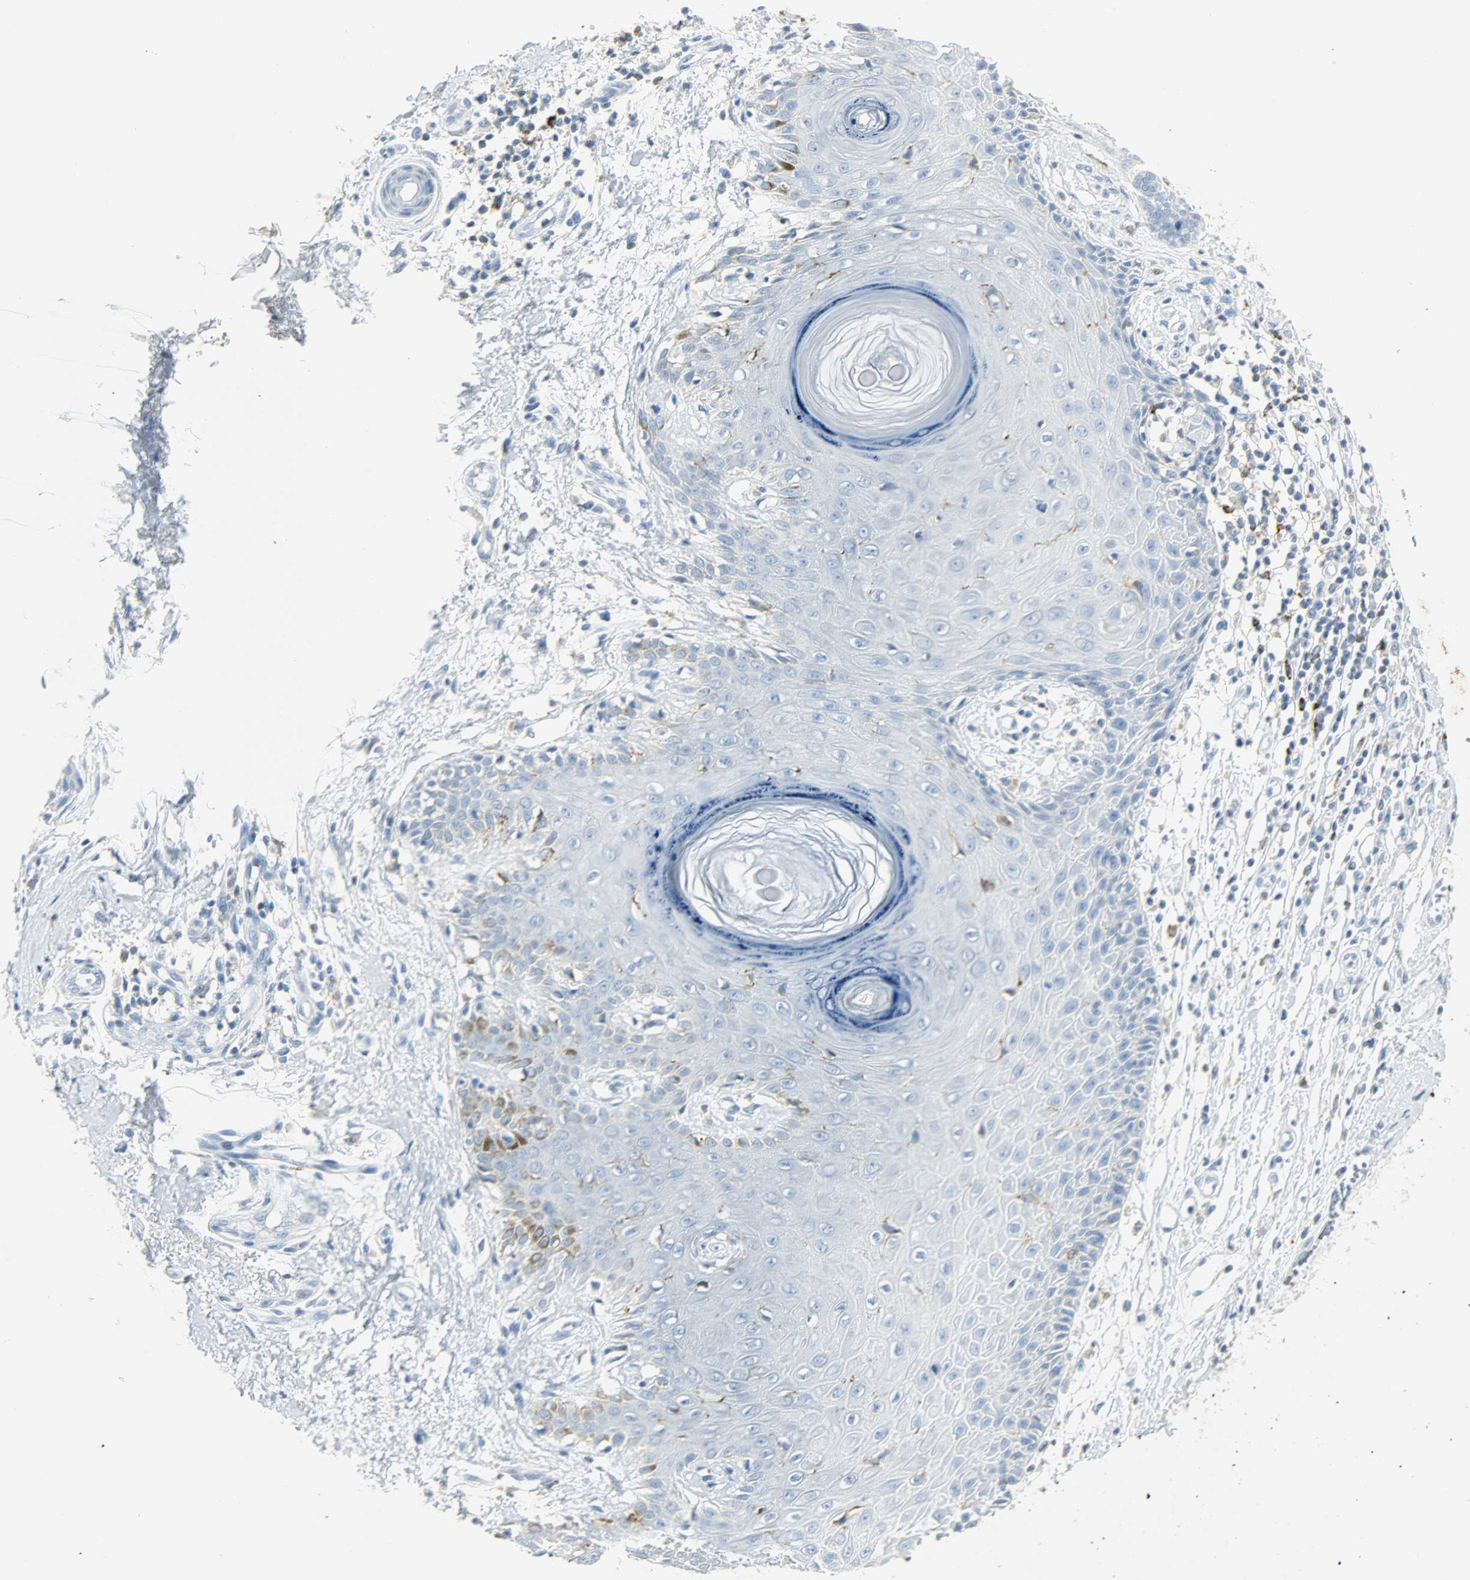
{"staining": {"intensity": "negative", "quantity": "none", "location": "none"}, "tissue": "skin cancer", "cell_type": "Tumor cells", "image_type": "cancer", "snomed": [{"axis": "morphology", "description": "Basal cell carcinoma"}, {"axis": "topography", "description": "Skin"}], "caption": "The photomicrograph shows no staining of tumor cells in basal cell carcinoma (skin).", "gene": "PTPN6", "patient": {"sex": "male", "age": 67}}